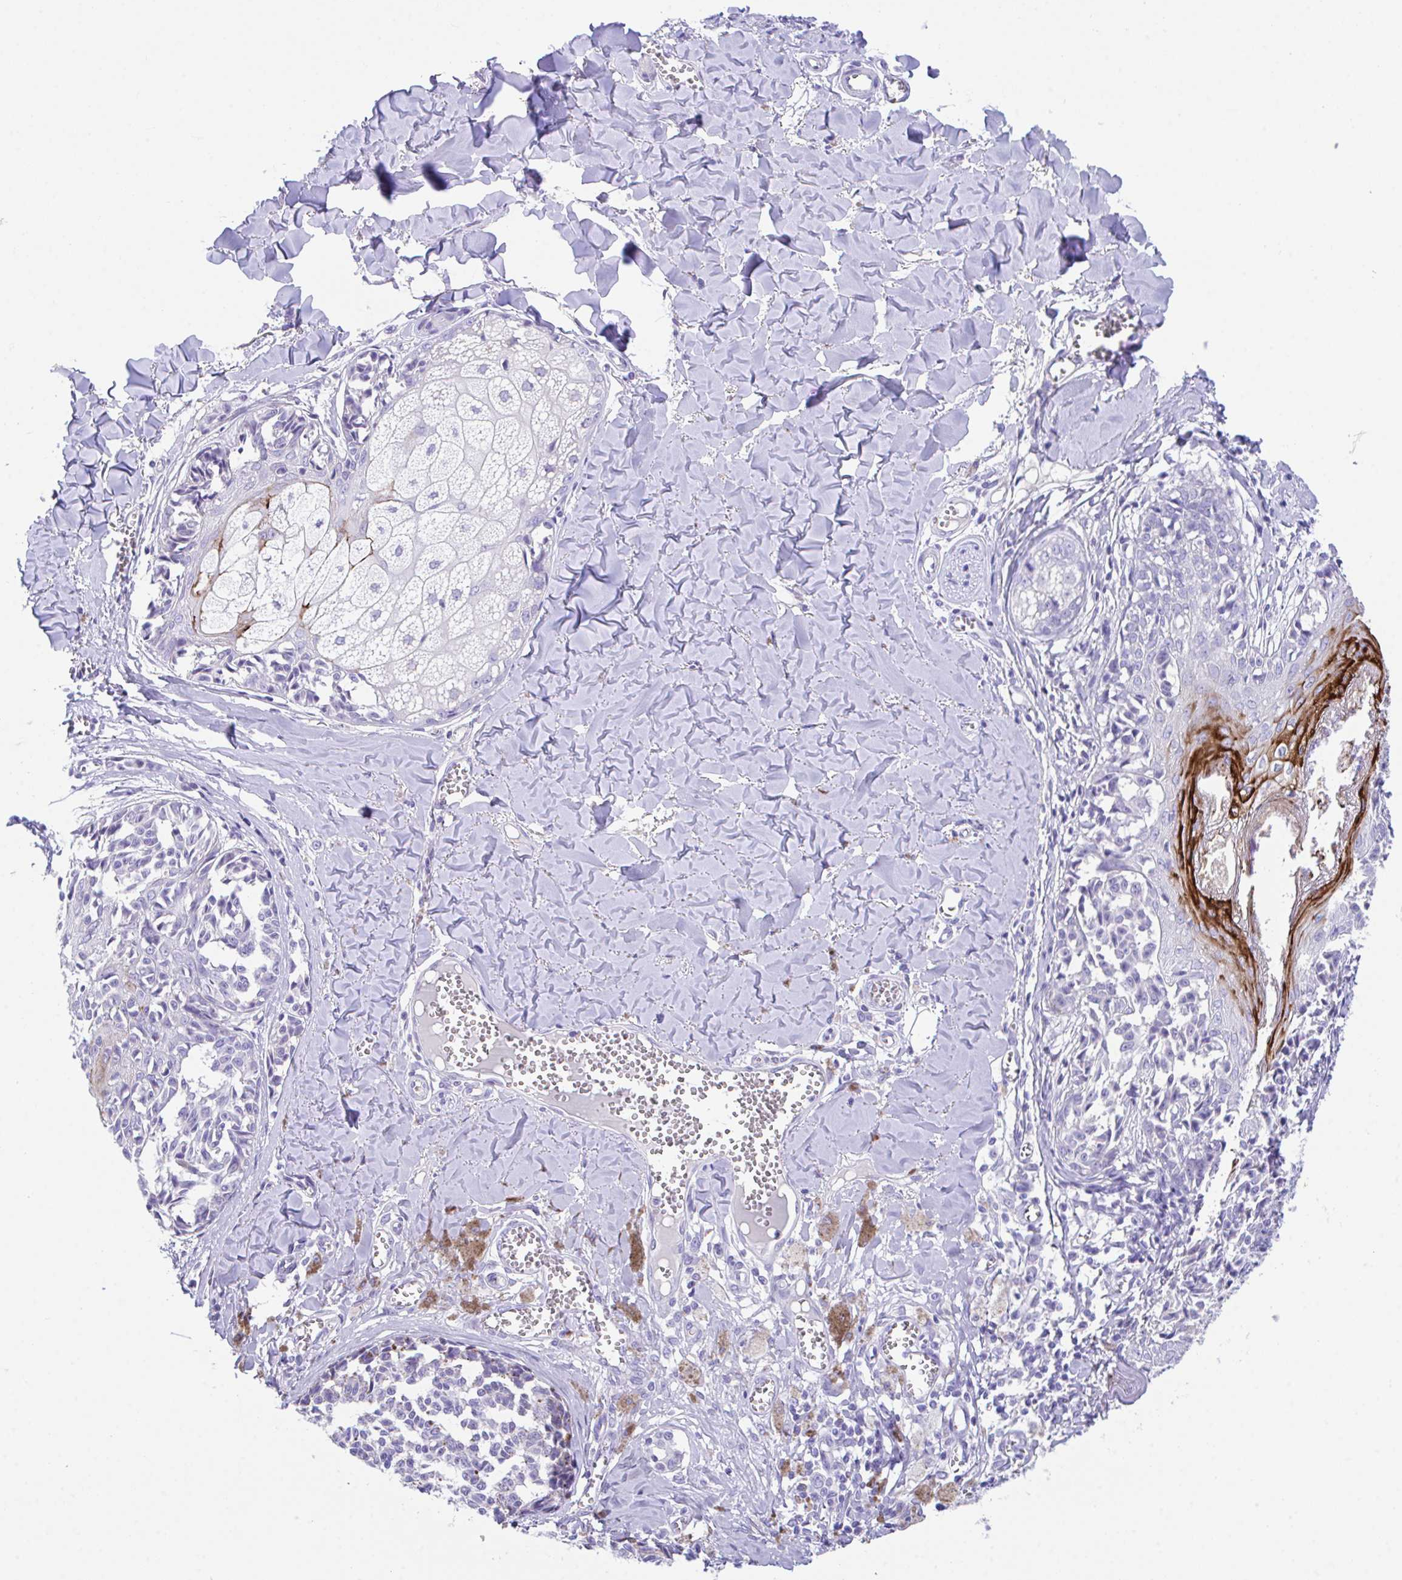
{"staining": {"intensity": "negative", "quantity": "none", "location": "none"}, "tissue": "melanoma", "cell_type": "Tumor cells", "image_type": "cancer", "snomed": [{"axis": "morphology", "description": "Malignant melanoma, NOS"}, {"axis": "topography", "description": "Skin"}], "caption": "This is a photomicrograph of IHC staining of malignant melanoma, which shows no positivity in tumor cells.", "gene": "SLC16A6", "patient": {"sex": "female", "age": 43}}